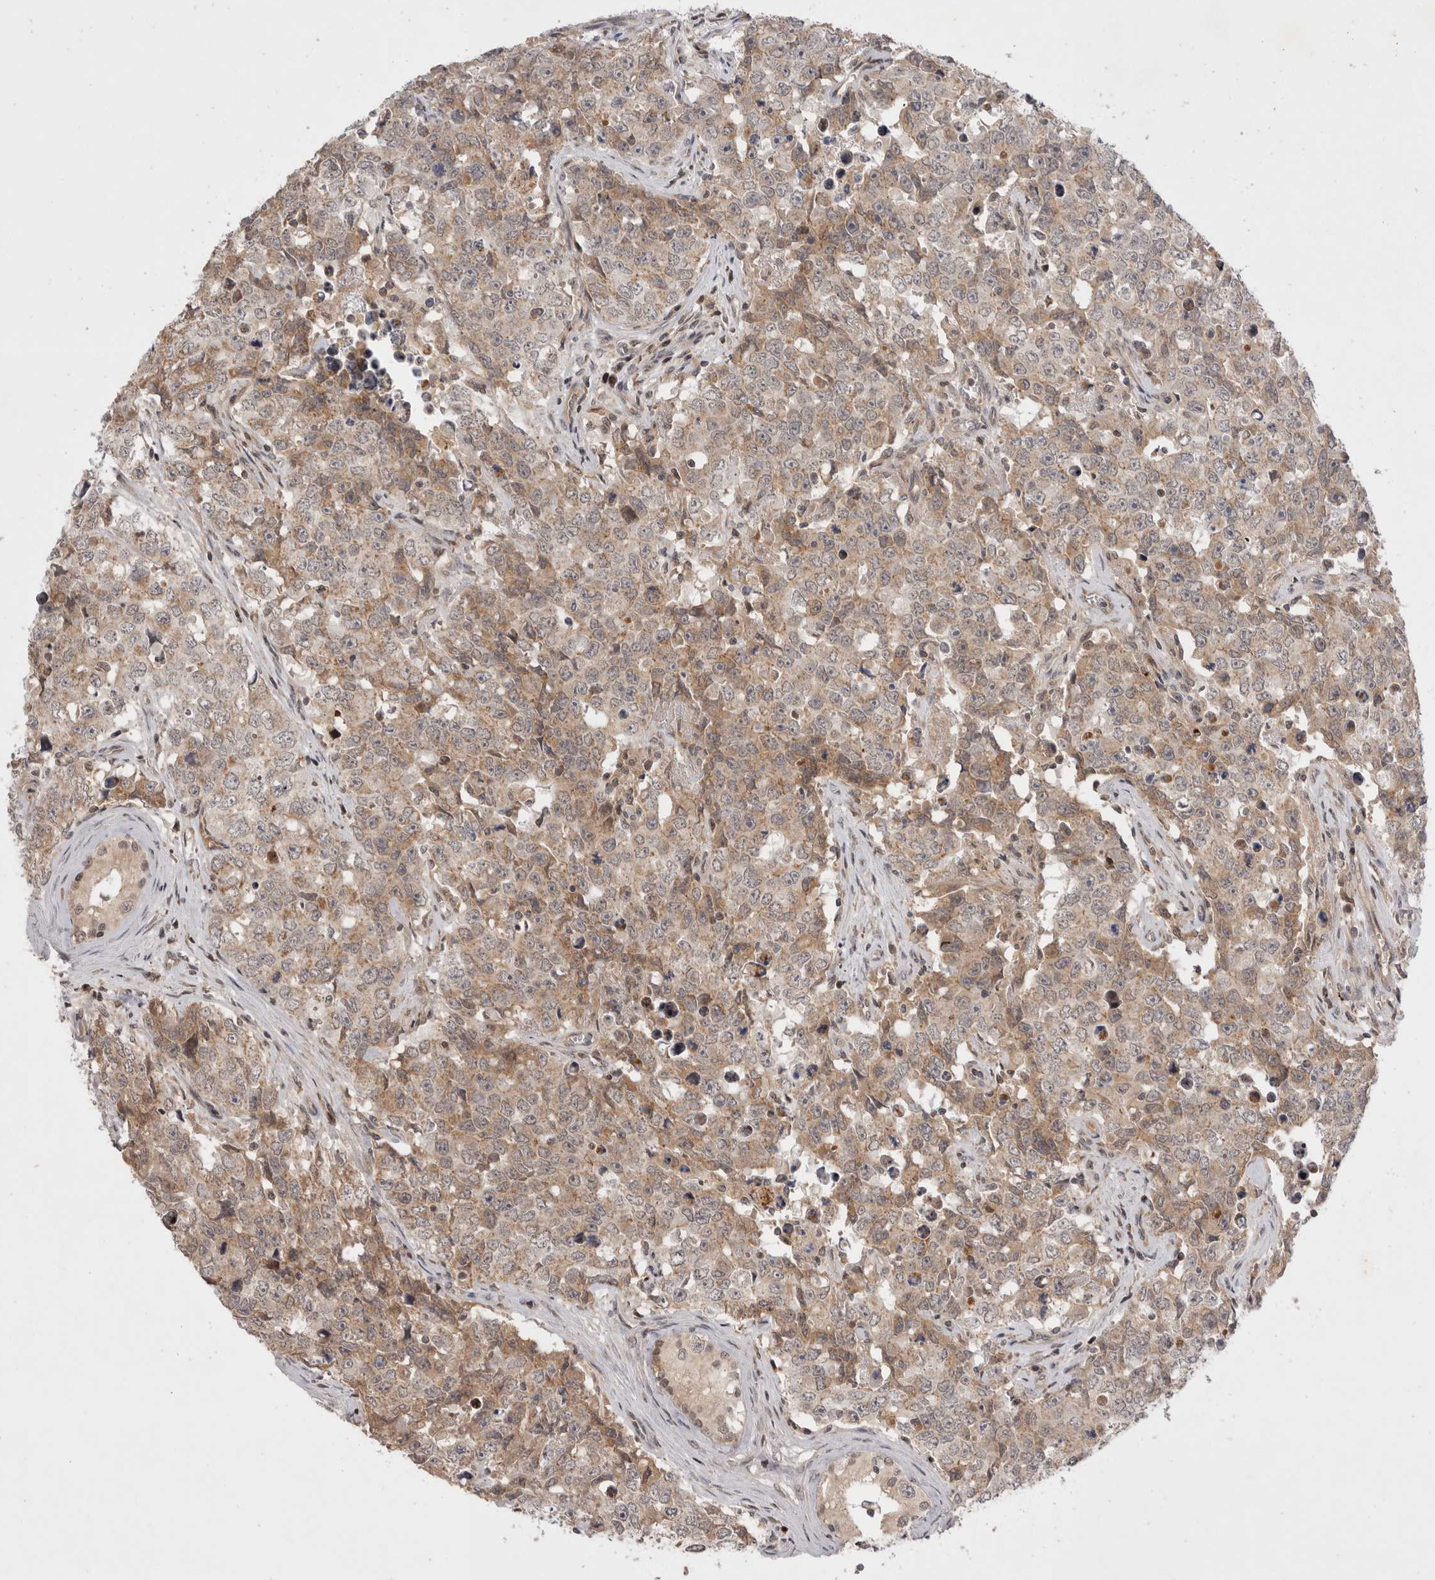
{"staining": {"intensity": "weak", "quantity": ">75%", "location": "cytoplasmic/membranous"}, "tissue": "testis cancer", "cell_type": "Tumor cells", "image_type": "cancer", "snomed": [{"axis": "morphology", "description": "Carcinoma, Embryonal, NOS"}, {"axis": "topography", "description": "Testis"}], "caption": "The histopathology image reveals immunohistochemical staining of embryonal carcinoma (testis). There is weak cytoplasmic/membranous expression is identified in approximately >75% of tumor cells. The protein is shown in brown color, while the nuclei are stained blue.", "gene": "PLEKHM1", "patient": {"sex": "male", "age": 28}}